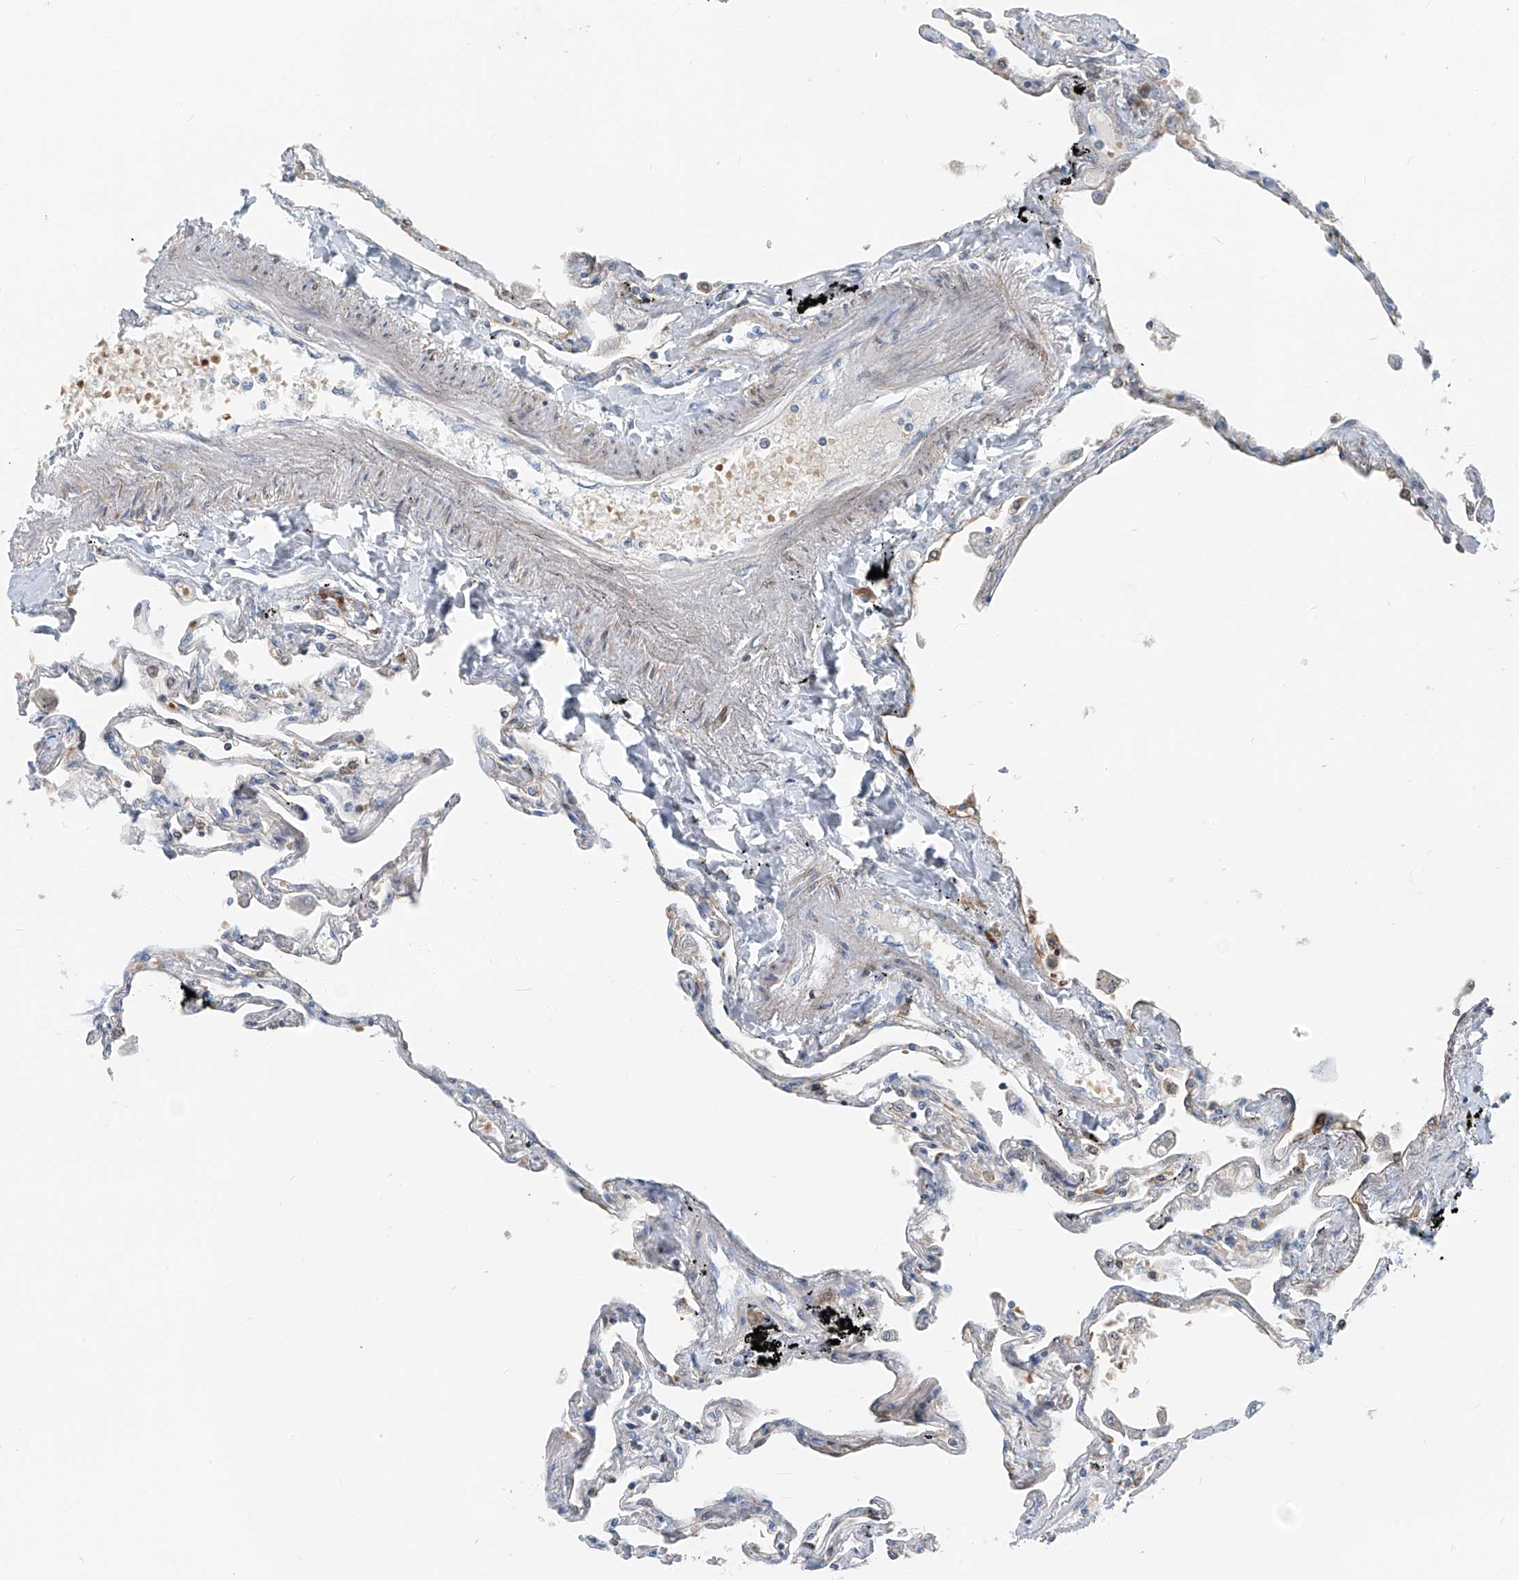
{"staining": {"intensity": "negative", "quantity": "none", "location": "none"}, "tissue": "lung", "cell_type": "Alveolar cells", "image_type": "normal", "snomed": [{"axis": "morphology", "description": "Normal tissue, NOS"}, {"axis": "topography", "description": "Lung"}], "caption": "The image reveals no staining of alveolar cells in benign lung.", "gene": "FGD2", "patient": {"sex": "female", "age": 67}}